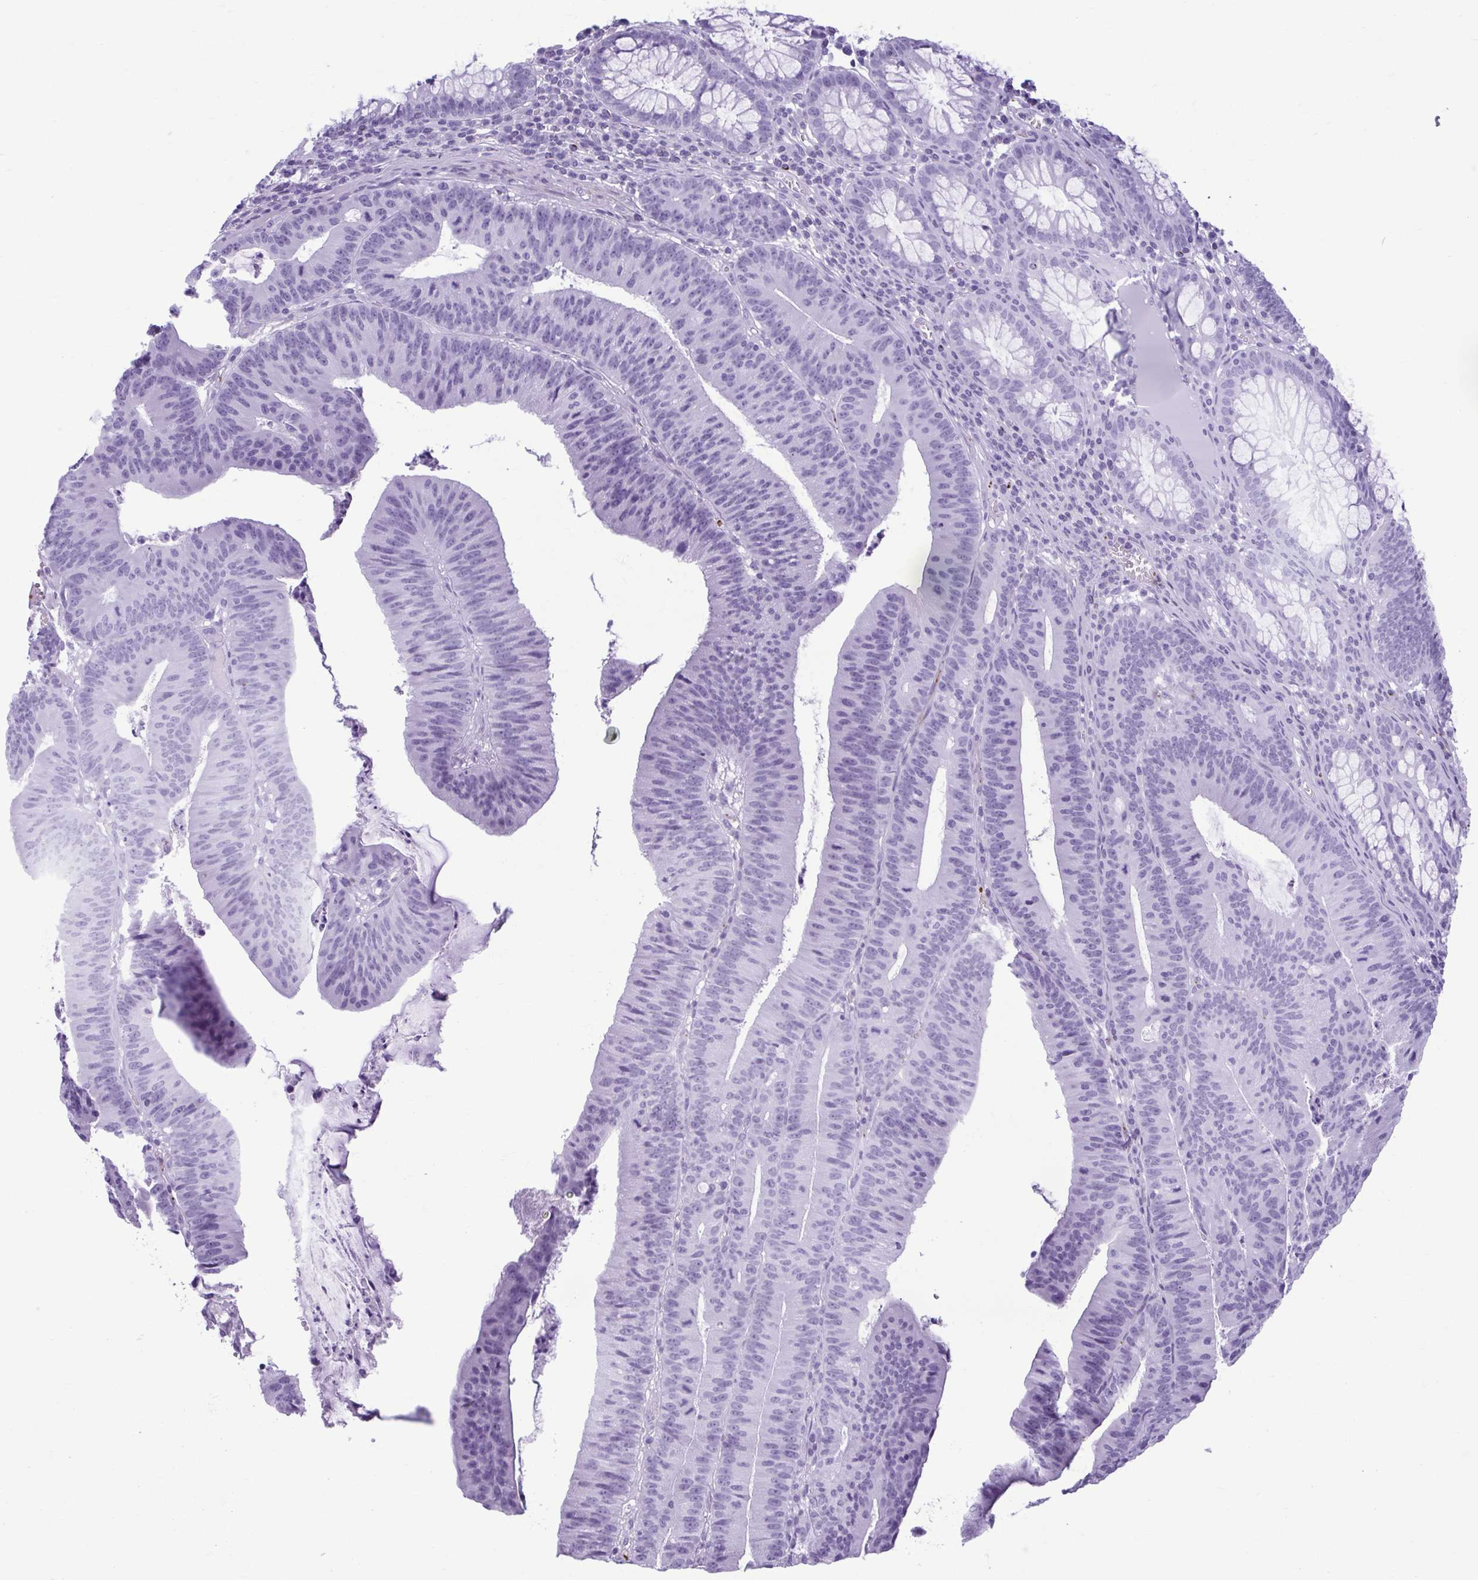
{"staining": {"intensity": "negative", "quantity": "none", "location": "none"}, "tissue": "colorectal cancer", "cell_type": "Tumor cells", "image_type": "cancer", "snomed": [{"axis": "morphology", "description": "Adenocarcinoma, NOS"}, {"axis": "topography", "description": "Colon"}], "caption": "Tumor cells are negative for protein expression in human colorectal cancer (adenocarcinoma). (Brightfield microscopy of DAB (3,3'-diaminobenzidine) immunohistochemistry (IHC) at high magnification).", "gene": "TCEAL3", "patient": {"sex": "female", "age": 78}}